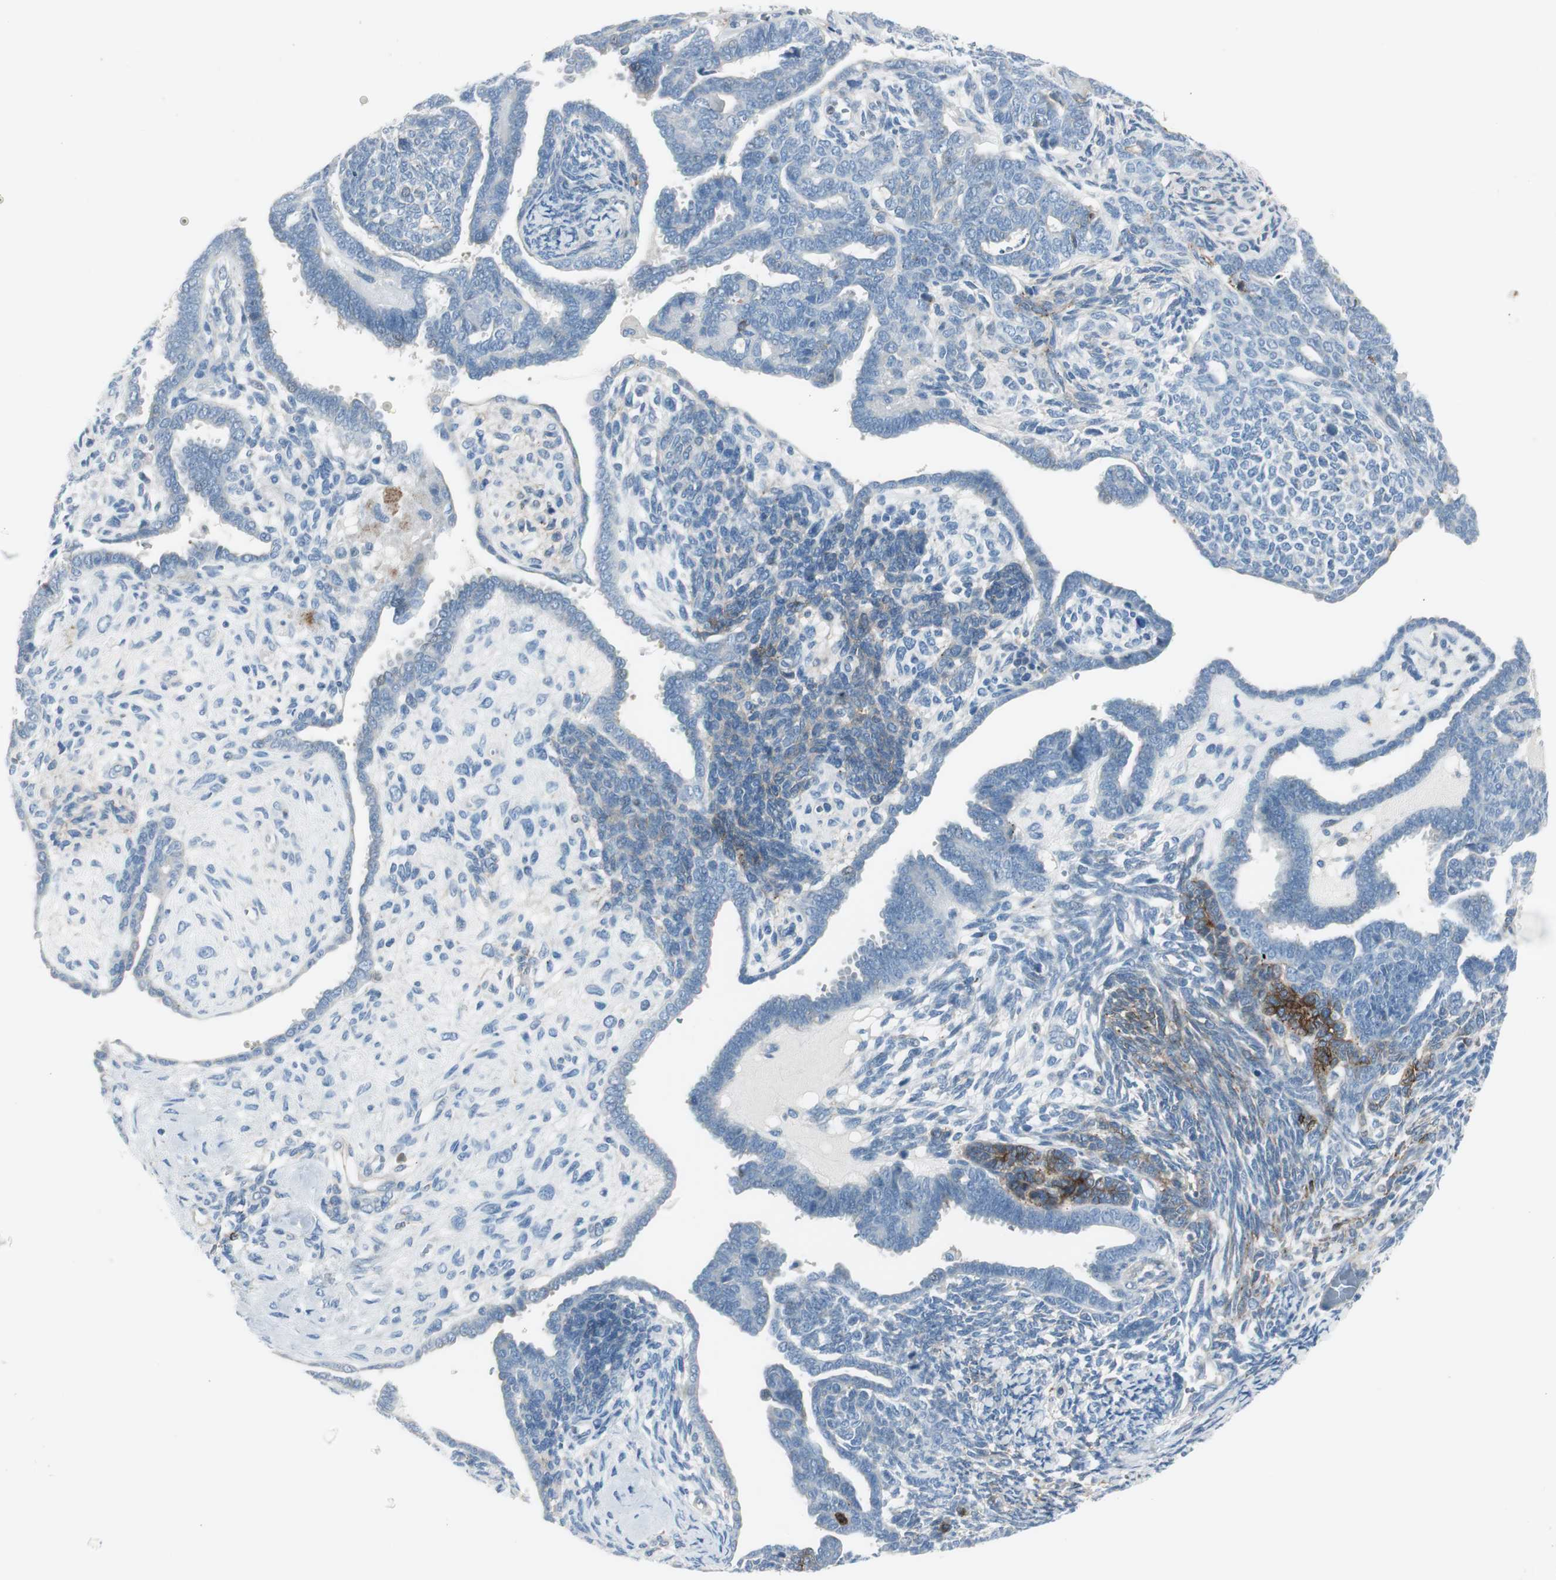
{"staining": {"intensity": "strong", "quantity": "<25%", "location": "cytoplasmic/membranous"}, "tissue": "endometrial cancer", "cell_type": "Tumor cells", "image_type": "cancer", "snomed": [{"axis": "morphology", "description": "Neoplasm, malignant, NOS"}, {"axis": "topography", "description": "Endometrium"}], "caption": "Tumor cells demonstrate medium levels of strong cytoplasmic/membranous staining in approximately <25% of cells in human endometrial cancer (malignant neoplasm). (brown staining indicates protein expression, while blue staining denotes nuclei).", "gene": "CACNA2D1", "patient": {"sex": "female", "age": 74}}